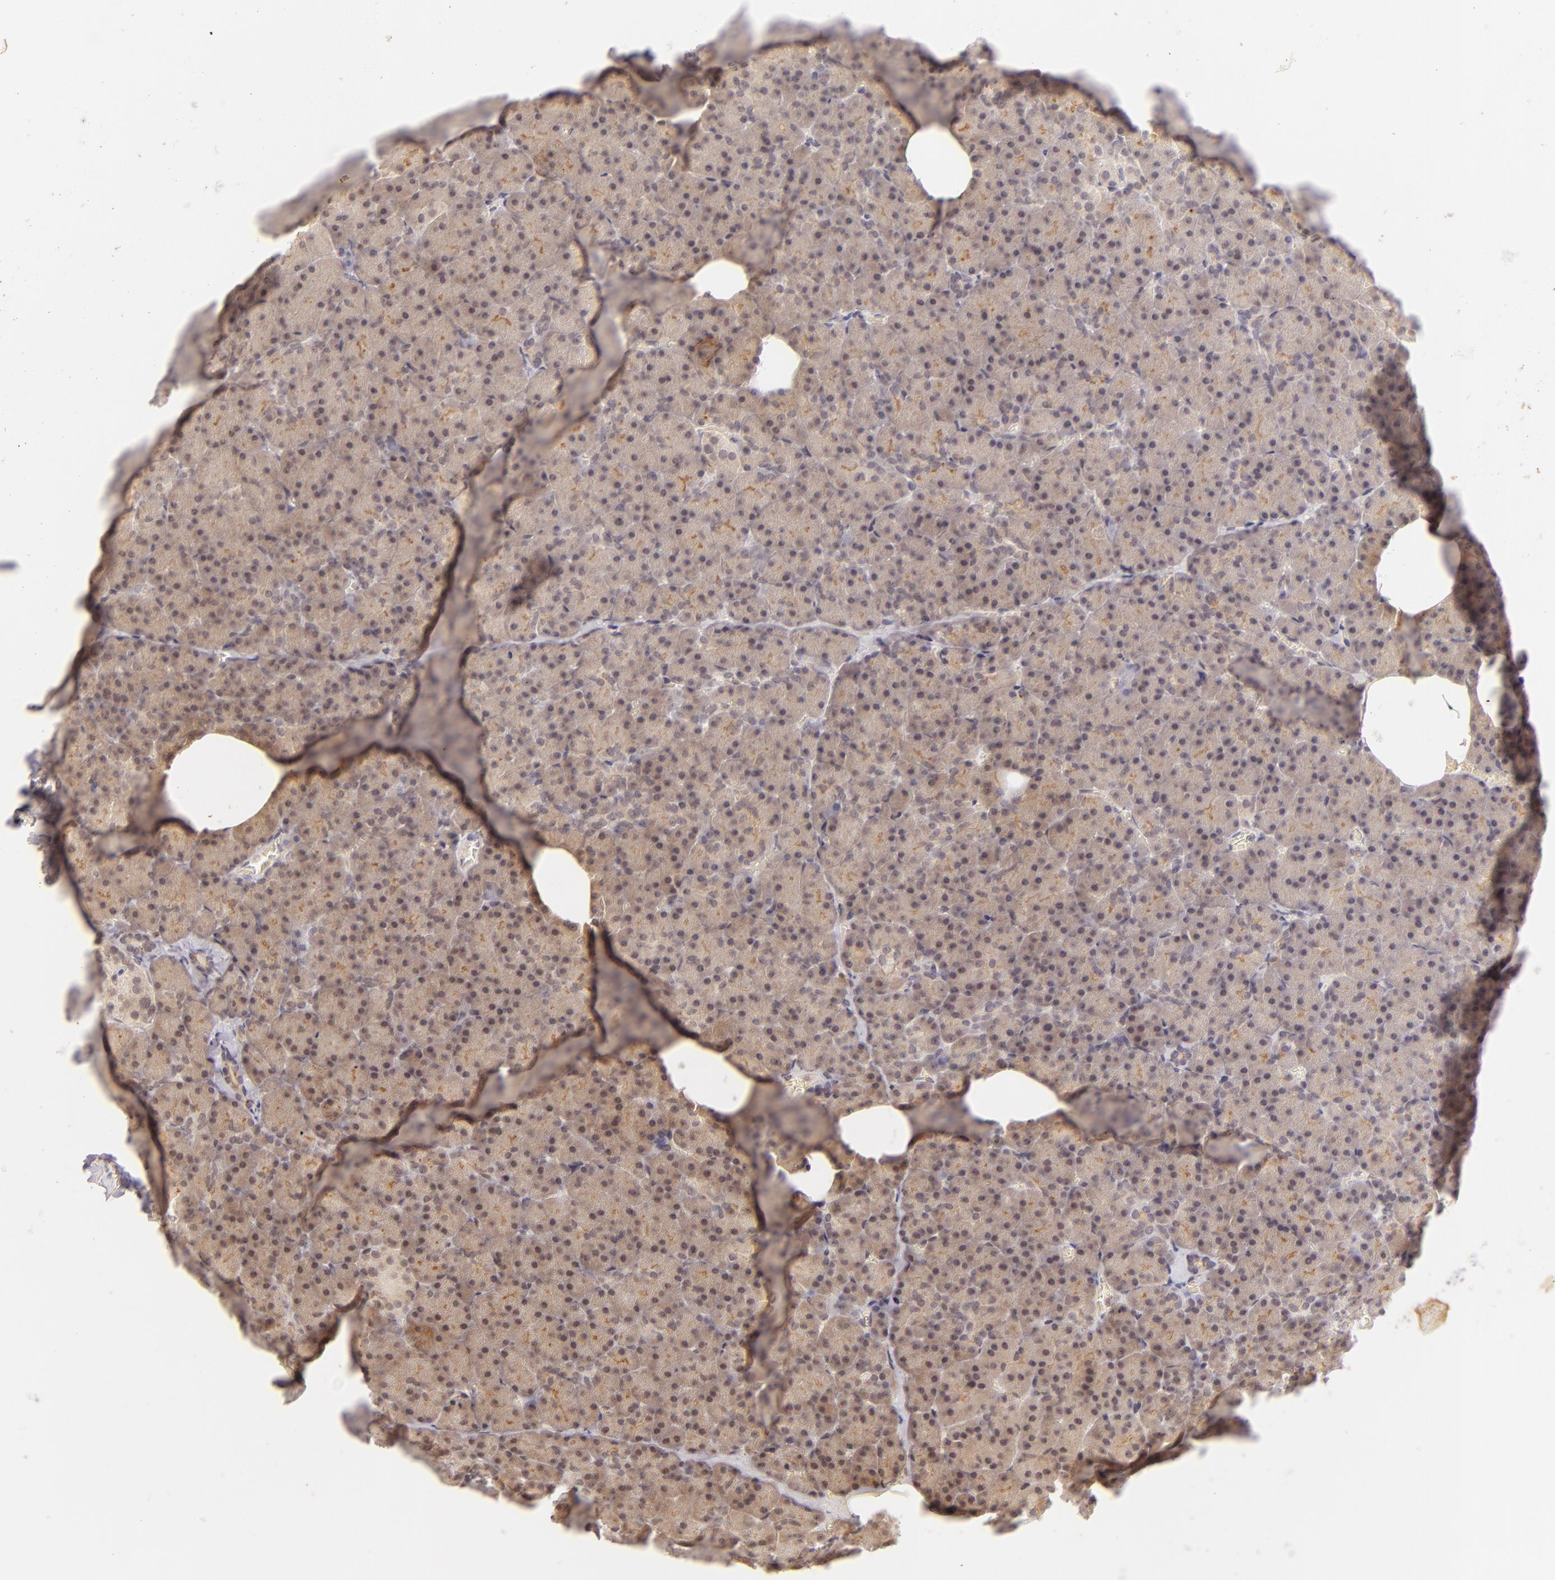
{"staining": {"intensity": "moderate", "quantity": ">75%", "location": "cytoplasmic/membranous"}, "tissue": "pancreas", "cell_type": "Exocrine glandular cells", "image_type": "normal", "snomed": [{"axis": "morphology", "description": "Normal tissue, NOS"}, {"axis": "topography", "description": "Pancreas"}], "caption": "Protein expression analysis of normal pancreas exhibits moderate cytoplasmic/membranous positivity in approximately >75% of exocrine glandular cells.", "gene": "CASP8", "patient": {"sex": "female", "age": 35}}